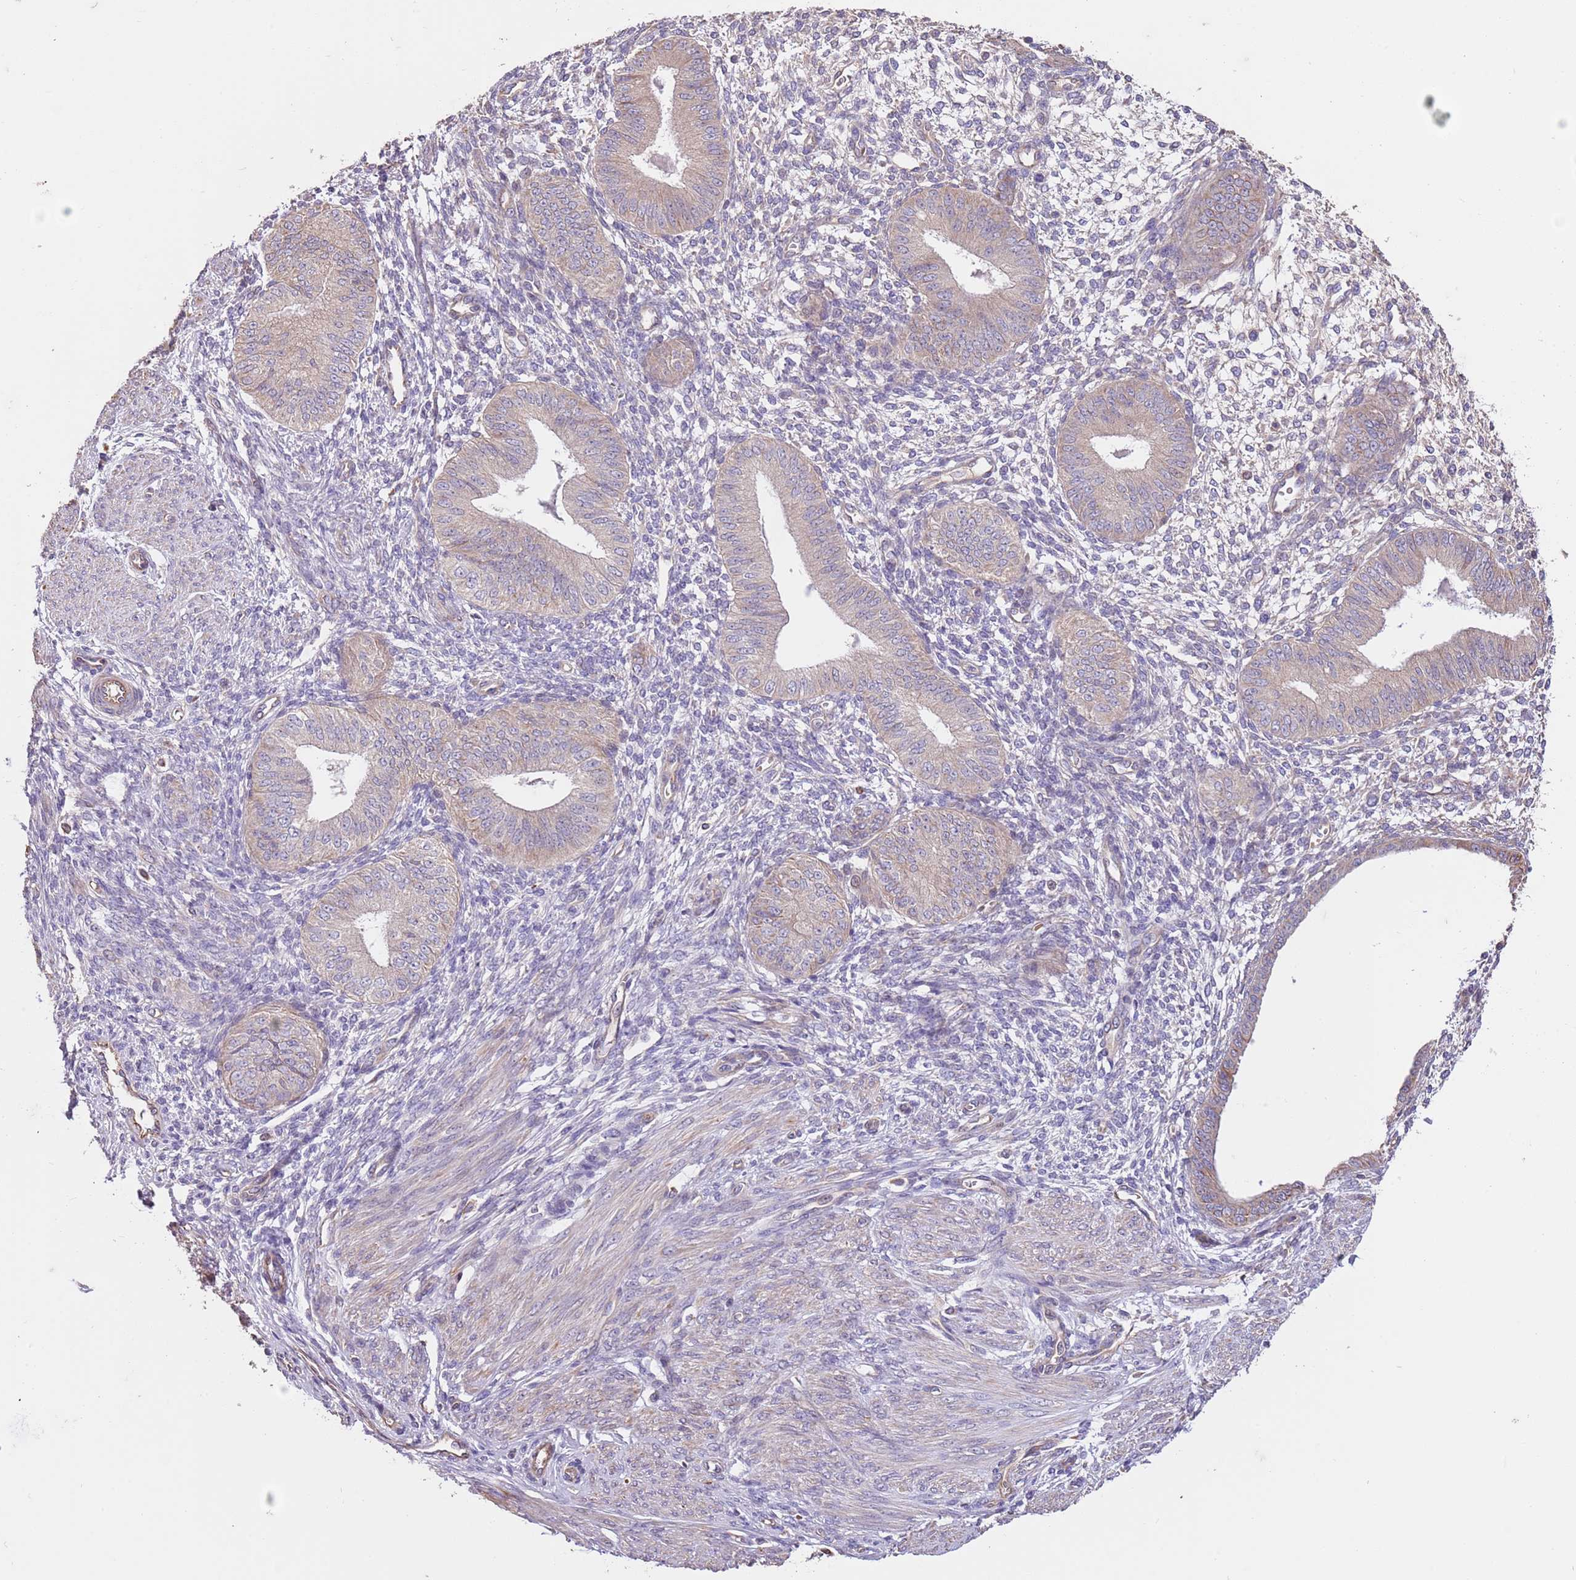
{"staining": {"intensity": "negative", "quantity": "none", "location": "none"}, "tissue": "endometrium", "cell_type": "Cells in endometrial stroma", "image_type": "normal", "snomed": [{"axis": "morphology", "description": "Normal tissue, NOS"}, {"axis": "topography", "description": "Endometrium"}], "caption": "Cells in endometrial stroma are negative for brown protein staining in benign endometrium. Brightfield microscopy of immunohistochemistry (IHC) stained with DAB (brown) and hematoxylin (blue), captured at high magnification.", "gene": "FAM89B", "patient": {"sex": "female", "age": 49}}